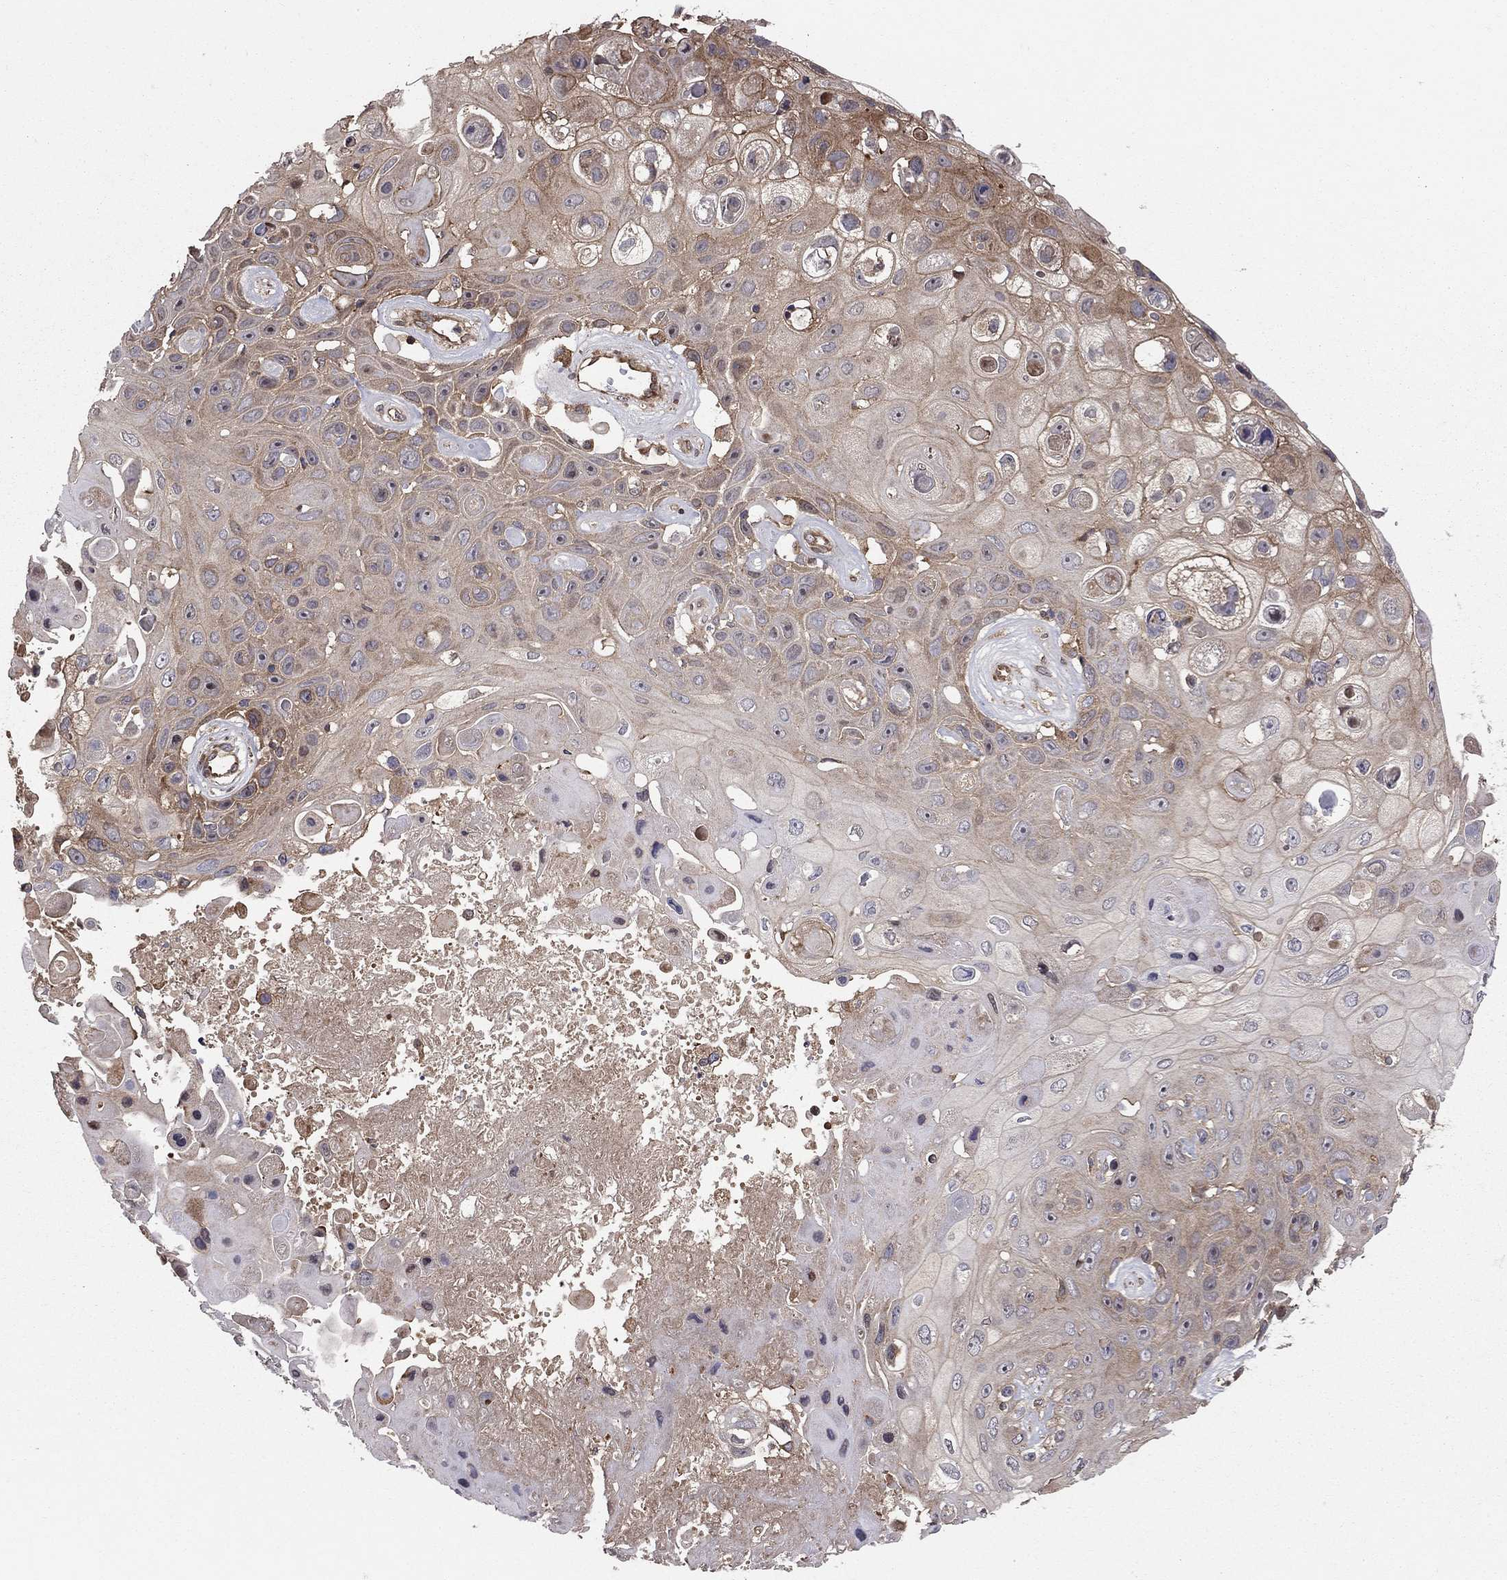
{"staining": {"intensity": "moderate", "quantity": "<25%", "location": "cytoplasmic/membranous"}, "tissue": "skin cancer", "cell_type": "Tumor cells", "image_type": "cancer", "snomed": [{"axis": "morphology", "description": "Squamous cell carcinoma, NOS"}, {"axis": "topography", "description": "Skin"}], "caption": "Skin cancer stained with a protein marker demonstrates moderate staining in tumor cells.", "gene": "BABAM2", "patient": {"sex": "male", "age": 82}}